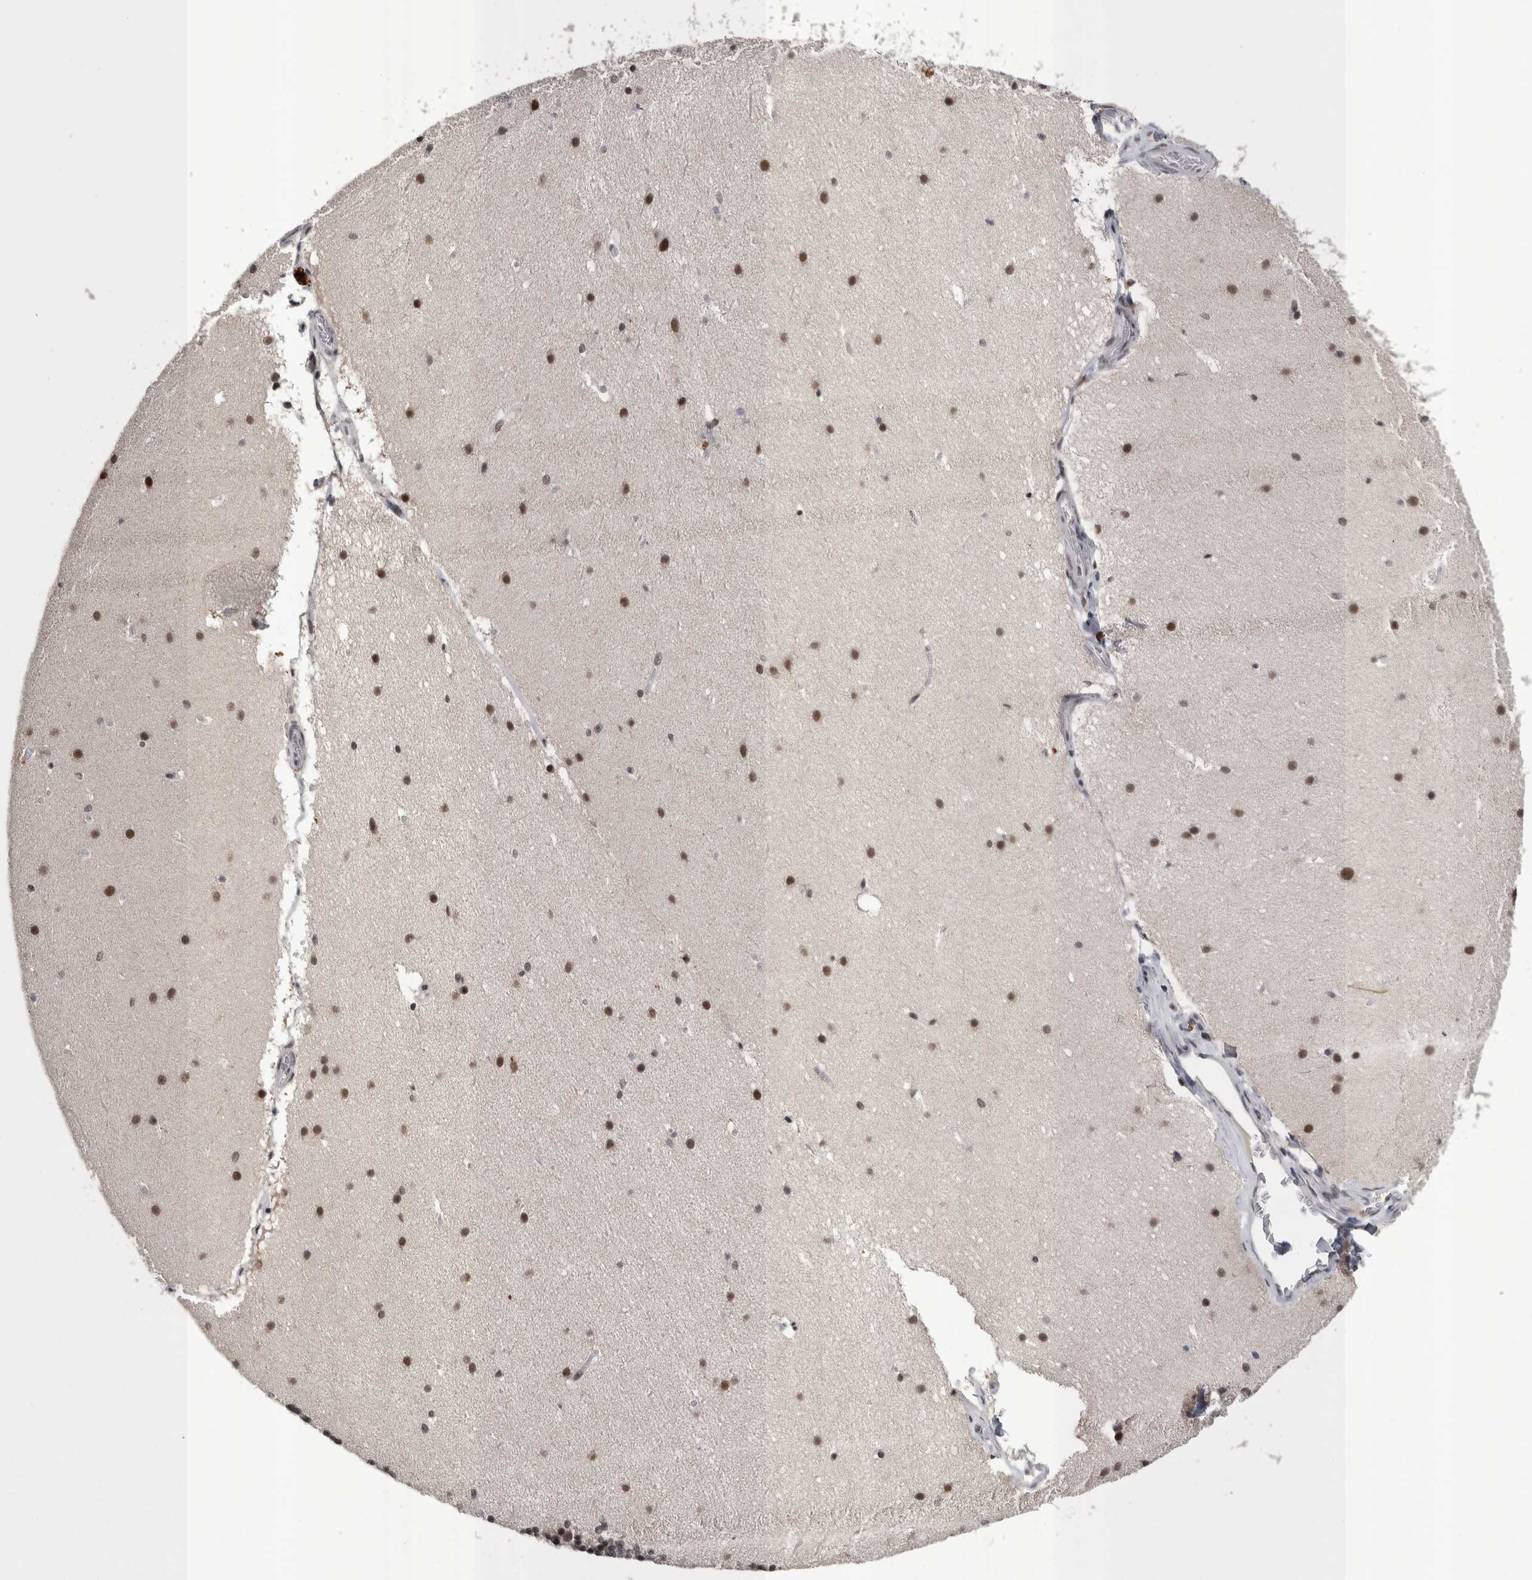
{"staining": {"intensity": "moderate", "quantity": "25%-75%", "location": "cytoplasmic/membranous,nuclear"}, "tissue": "cerebellum", "cell_type": "Cells in granular layer", "image_type": "normal", "snomed": [{"axis": "morphology", "description": "Normal tissue, NOS"}, {"axis": "topography", "description": "Cerebellum"}], "caption": "Immunohistochemical staining of normal cerebellum reveals medium levels of moderate cytoplasmic/membranous,nuclear staining in approximately 25%-75% of cells in granular layer.", "gene": "DMTF1", "patient": {"sex": "female", "age": 19}}